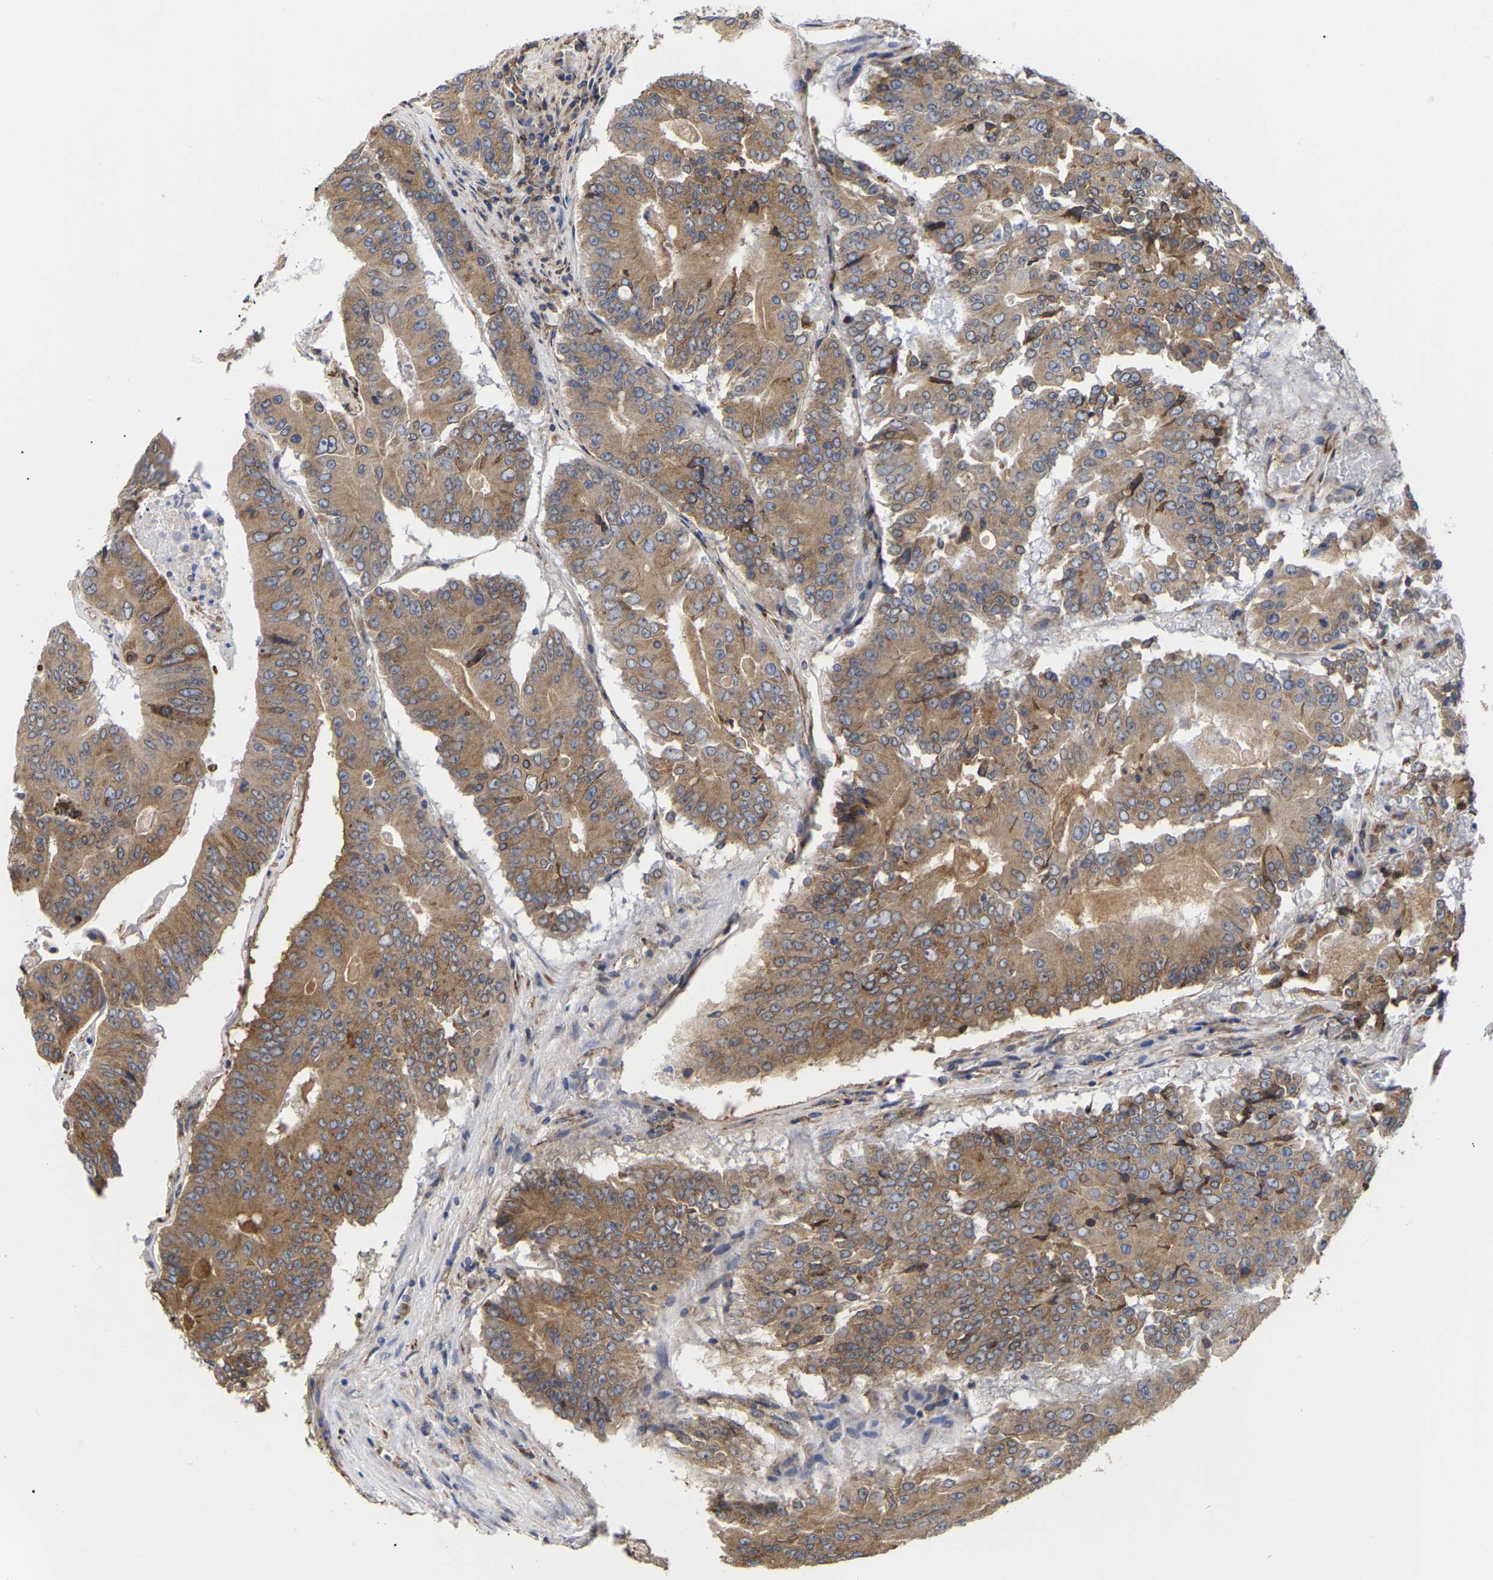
{"staining": {"intensity": "moderate", "quantity": ">75%", "location": "cytoplasmic/membranous"}, "tissue": "colorectal cancer", "cell_type": "Tumor cells", "image_type": "cancer", "snomed": [{"axis": "morphology", "description": "Adenocarcinoma, NOS"}, {"axis": "topography", "description": "Colon"}], "caption": "The image exhibits immunohistochemical staining of adenocarcinoma (colorectal). There is moderate cytoplasmic/membranous staining is identified in approximately >75% of tumor cells.", "gene": "CFAP298", "patient": {"sex": "male", "age": 87}}